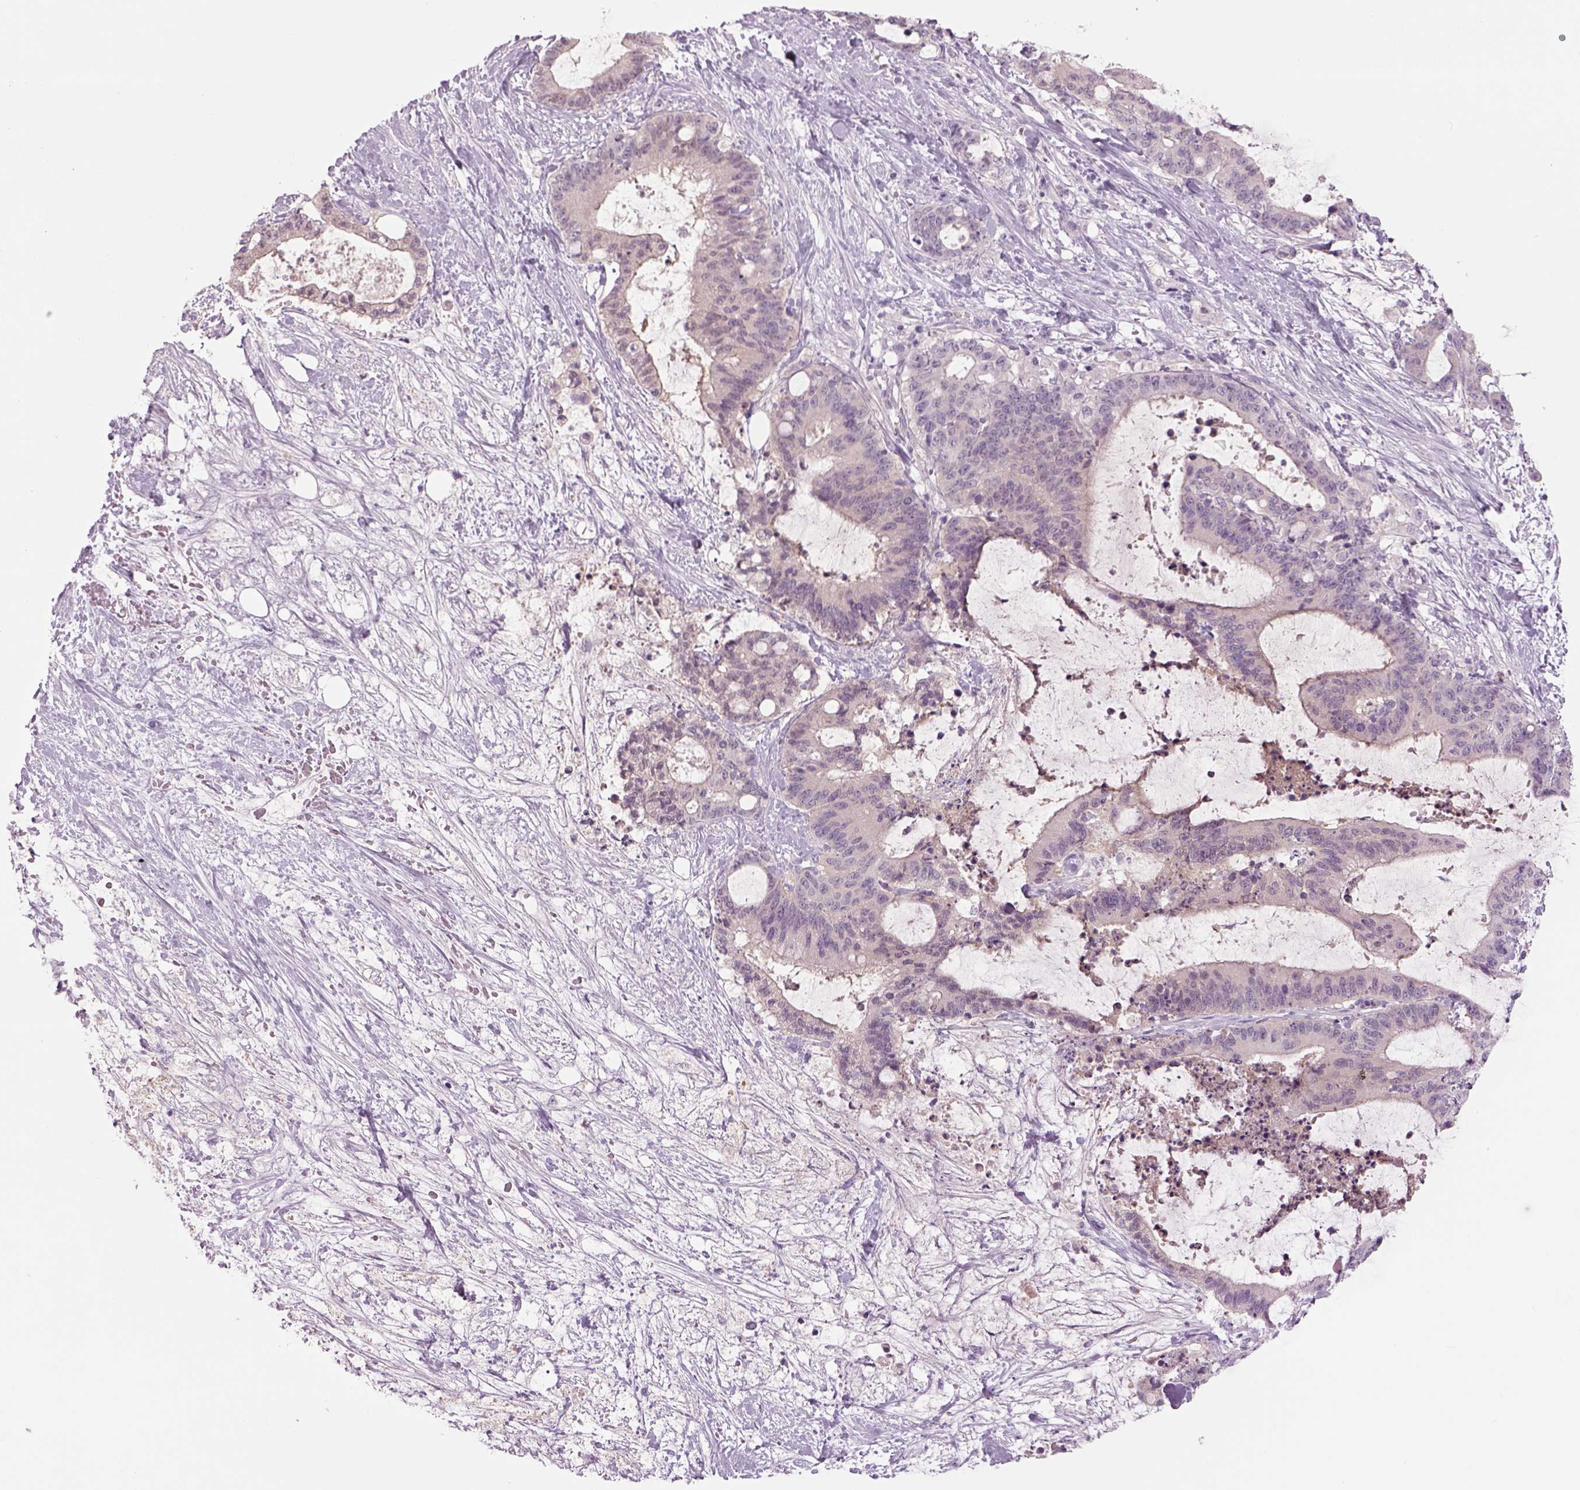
{"staining": {"intensity": "weak", "quantity": "<25%", "location": "cytoplasmic/membranous"}, "tissue": "liver cancer", "cell_type": "Tumor cells", "image_type": "cancer", "snomed": [{"axis": "morphology", "description": "Cholangiocarcinoma"}, {"axis": "topography", "description": "Liver"}], "caption": "A photomicrograph of liver cancer stained for a protein demonstrates no brown staining in tumor cells.", "gene": "MDH1B", "patient": {"sex": "female", "age": 73}}